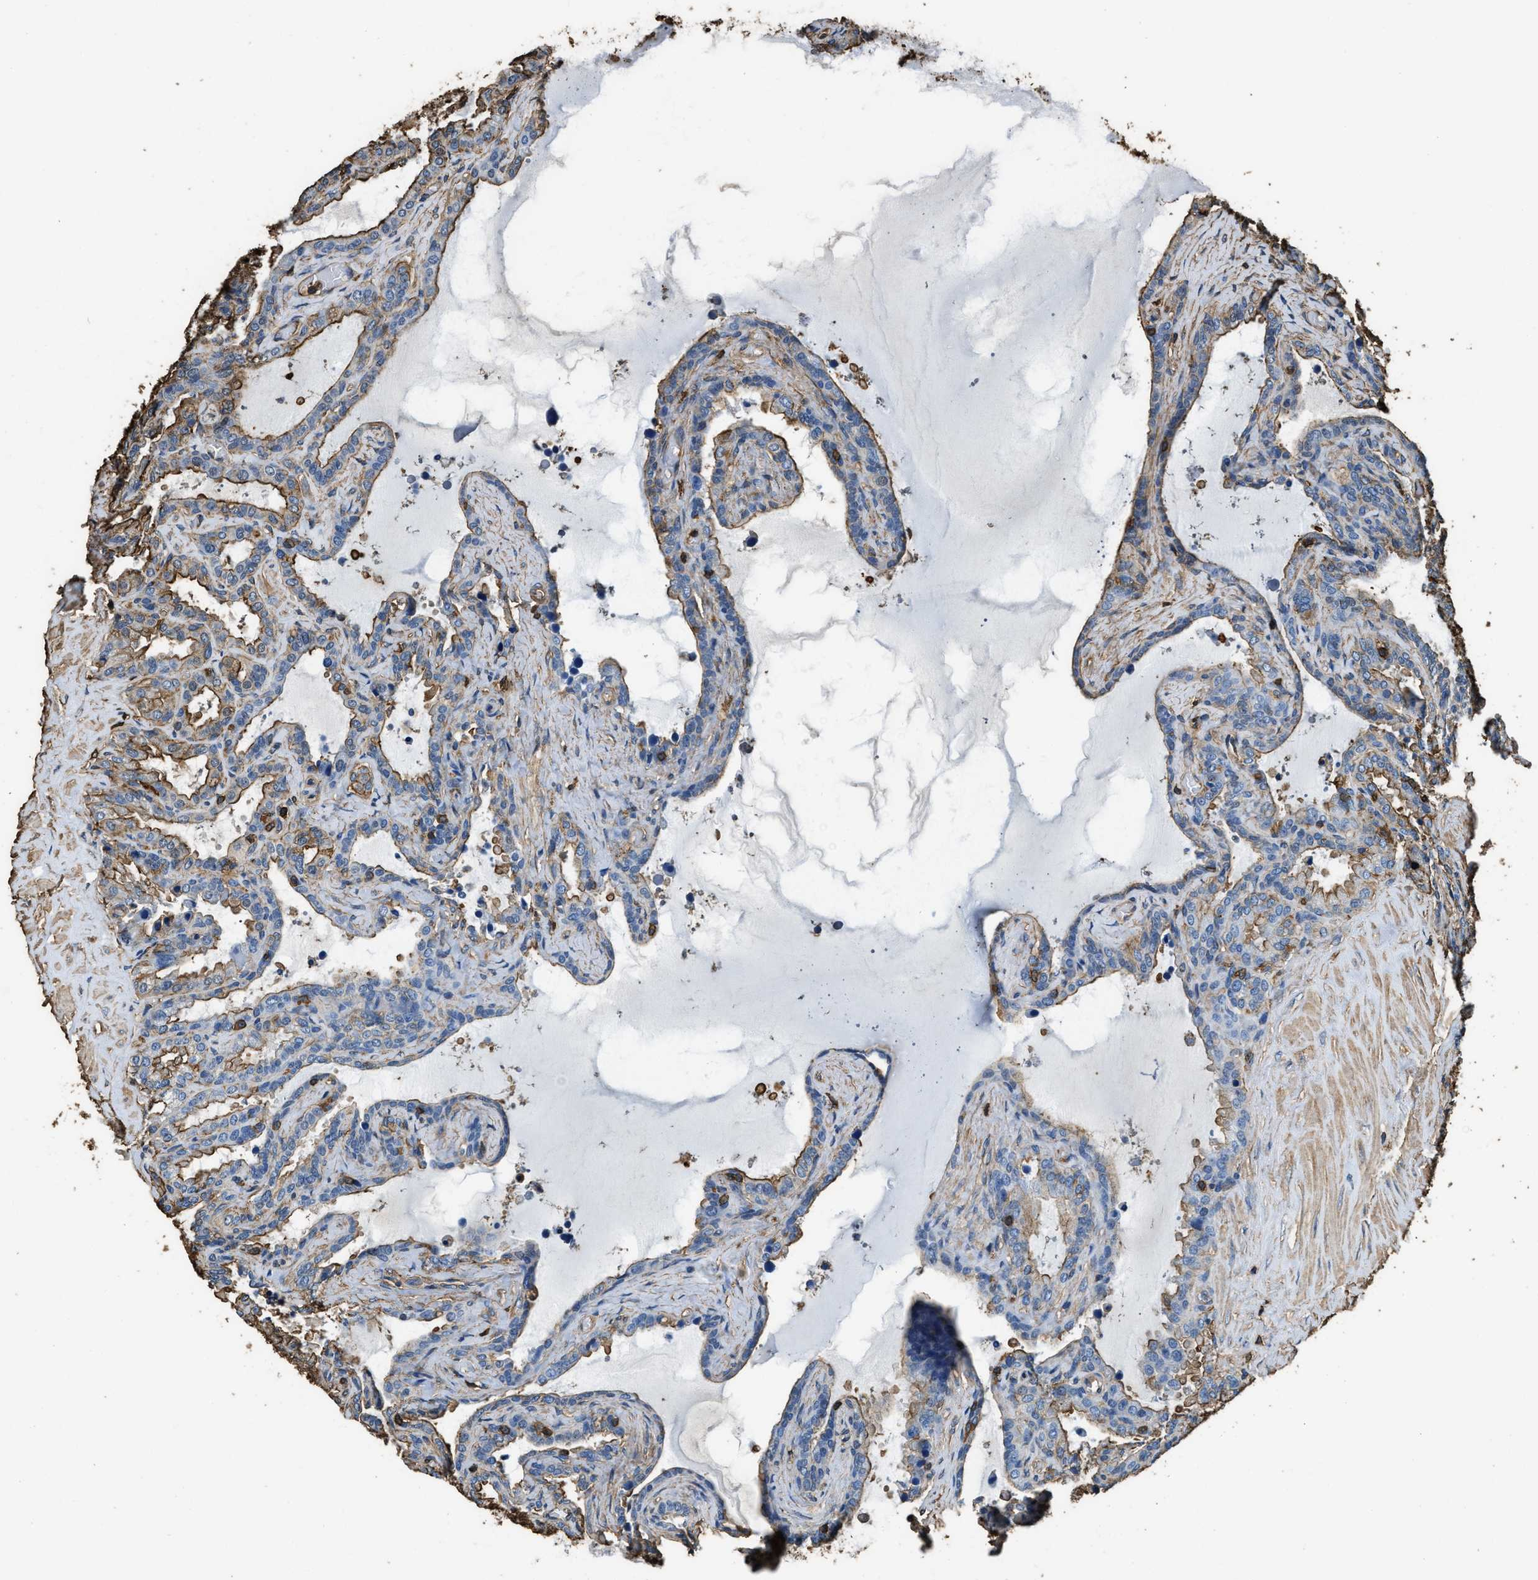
{"staining": {"intensity": "strong", "quantity": "25%-75%", "location": "cytoplasmic/membranous"}, "tissue": "seminal vesicle", "cell_type": "Glandular cells", "image_type": "normal", "snomed": [{"axis": "morphology", "description": "Normal tissue, NOS"}, {"axis": "topography", "description": "Seminal veicle"}], "caption": "This photomicrograph exhibits unremarkable seminal vesicle stained with IHC to label a protein in brown. The cytoplasmic/membranous of glandular cells show strong positivity for the protein. Nuclei are counter-stained blue.", "gene": "ACCS", "patient": {"sex": "male", "age": 46}}